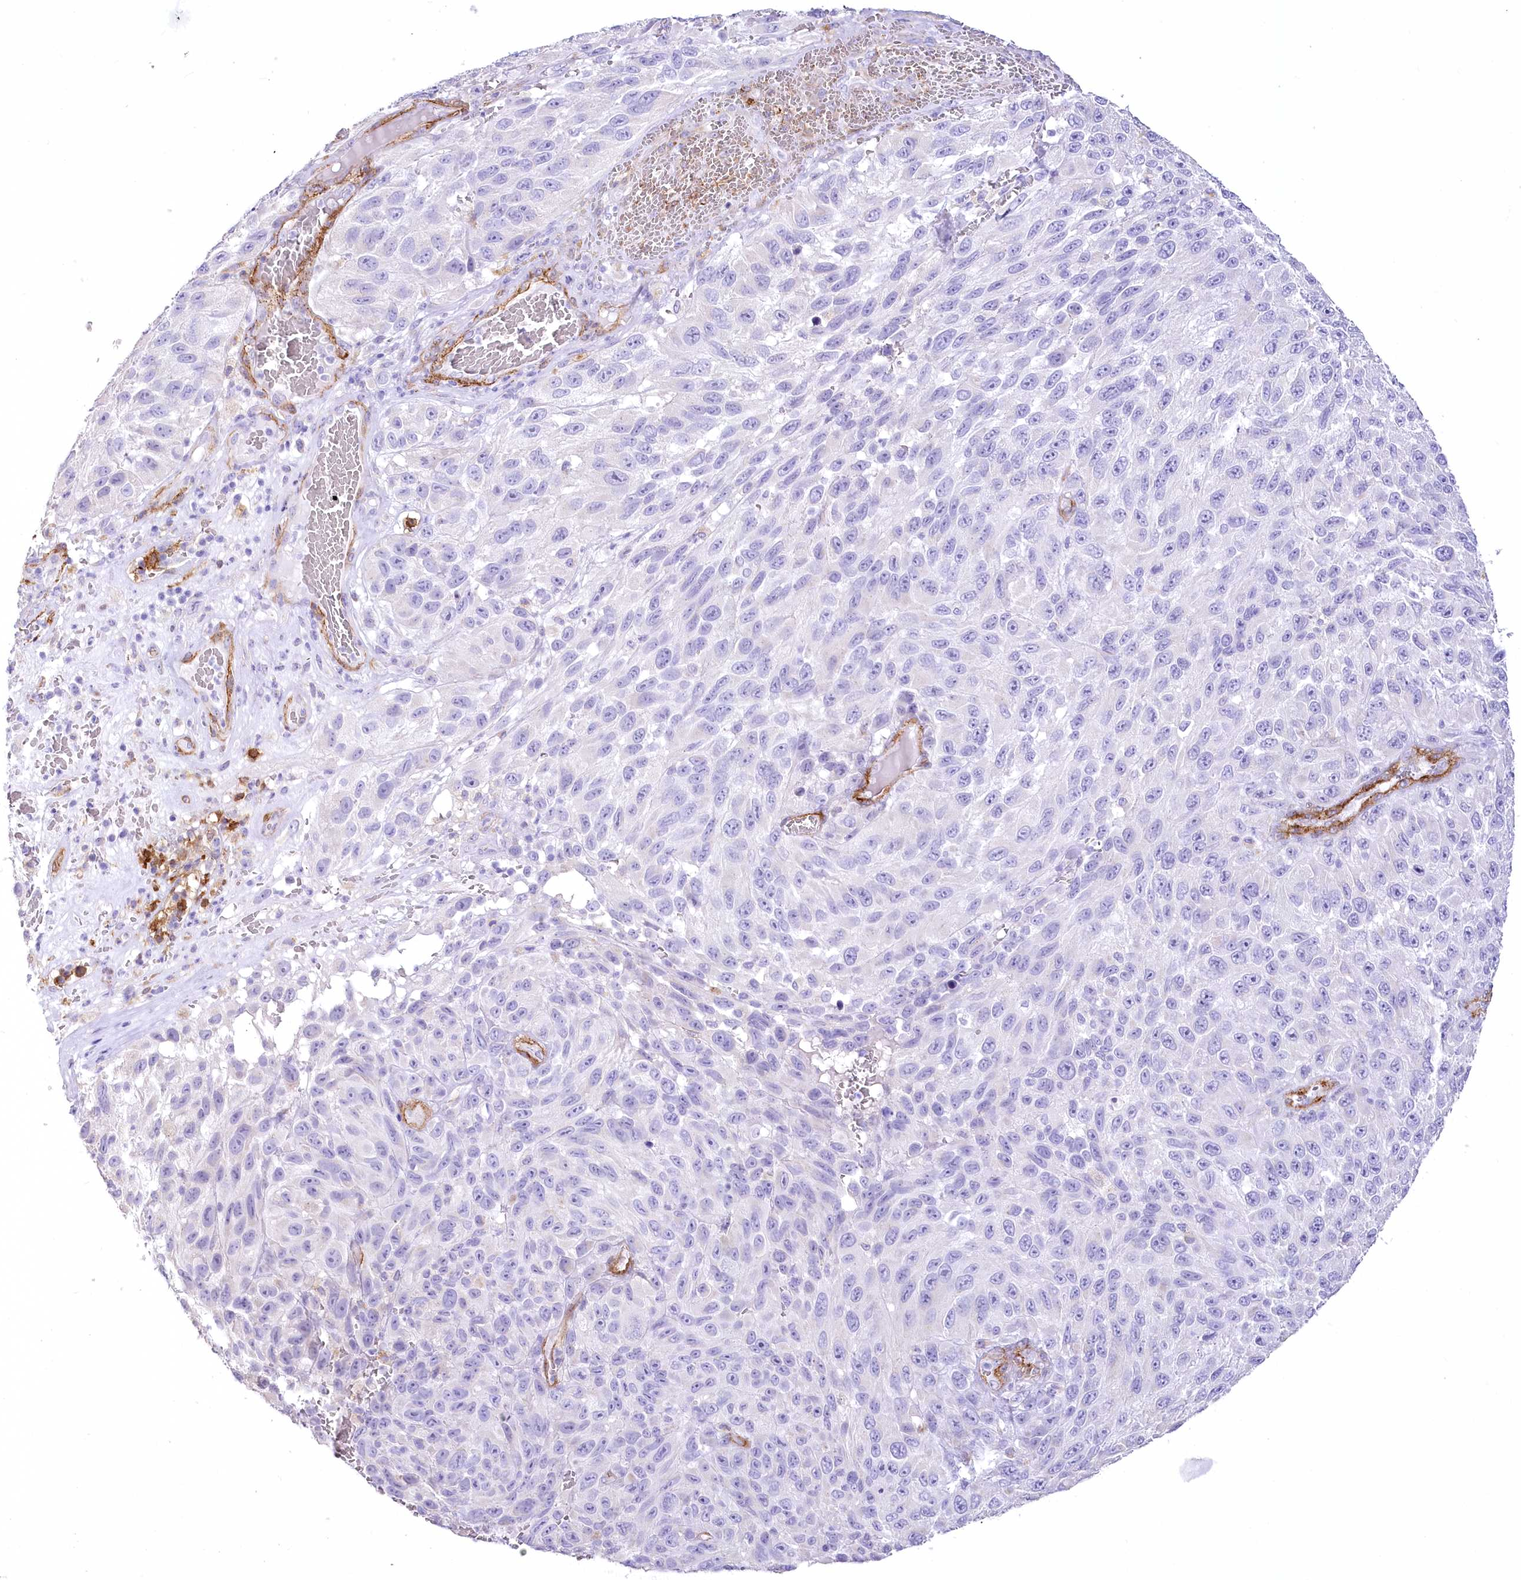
{"staining": {"intensity": "negative", "quantity": "none", "location": "none"}, "tissue": "melanoma", "cell_type": "Tumor cells", "image_type": "cancer", "snomed": [{"axis": "morphology", "description": "Malignant melanoma, NOS"}, {"axis": "topography", "description": "Skin"}], "caption": "Melanoma stained for a protein using IHC demonstrates no expression tumor cells.", "gene": "SYNPO2", "patient": {"sex": "female", "age": 96}}